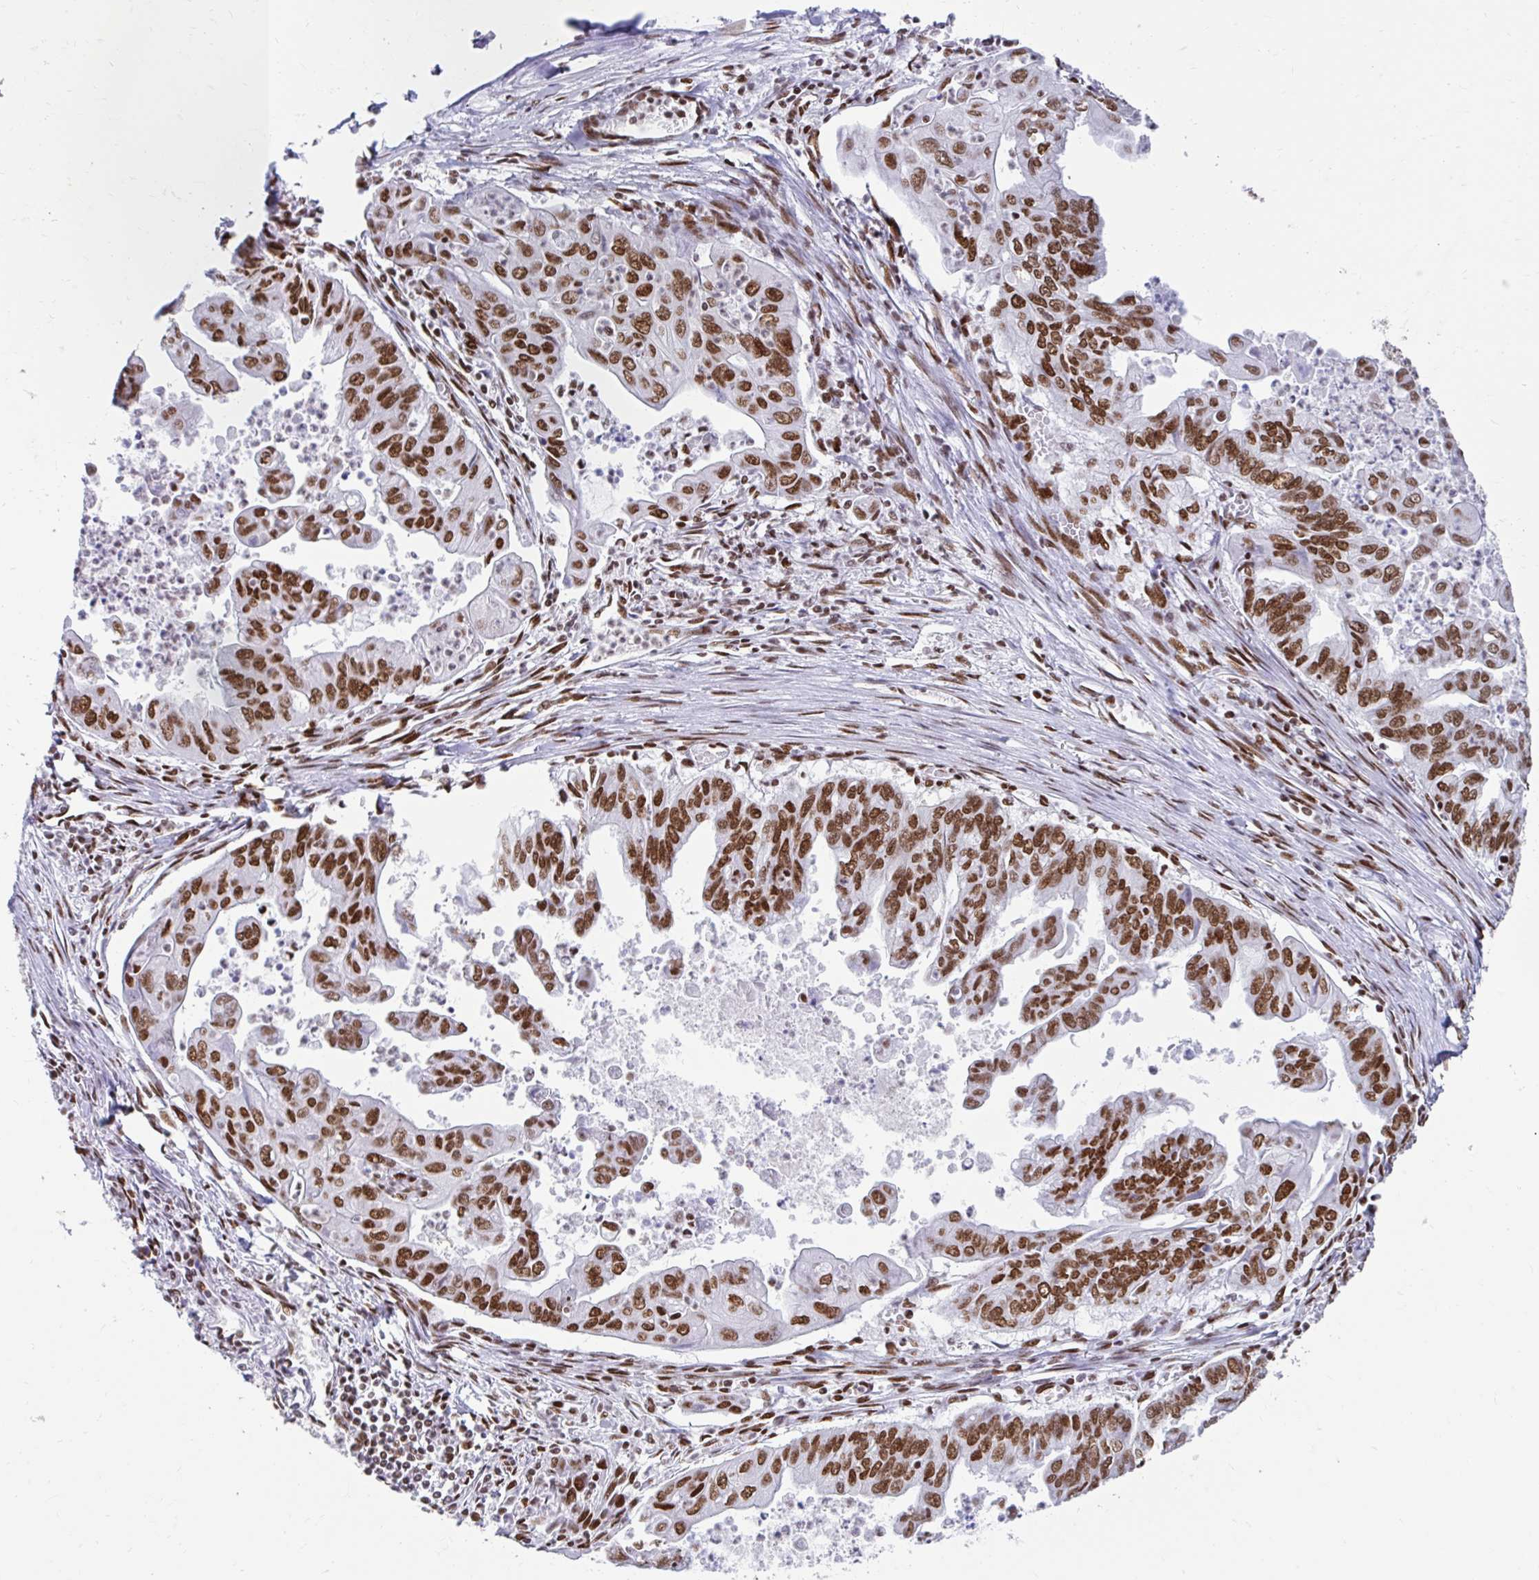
{"staining": {"intensity": "moderate", "quantity": ">75%", "location": "nuclear"}, "tissue": "stomach cancer", "cell_type": "Tumor cells", "image_type": "cancer", "snomed": [{"axis": "morphology", "description": "Adenocarcinoma, NOS"}, {"axis": "topography", "description": "Stomach, upper"}], "caption": "The histopathology image shows a brown stain indicating the presence of a protein in the nuclear of tumor cells in stomach adenocarcinoma.", "gene": "KHDRBS1", "patient": {"sex": "male", "age": 80}}